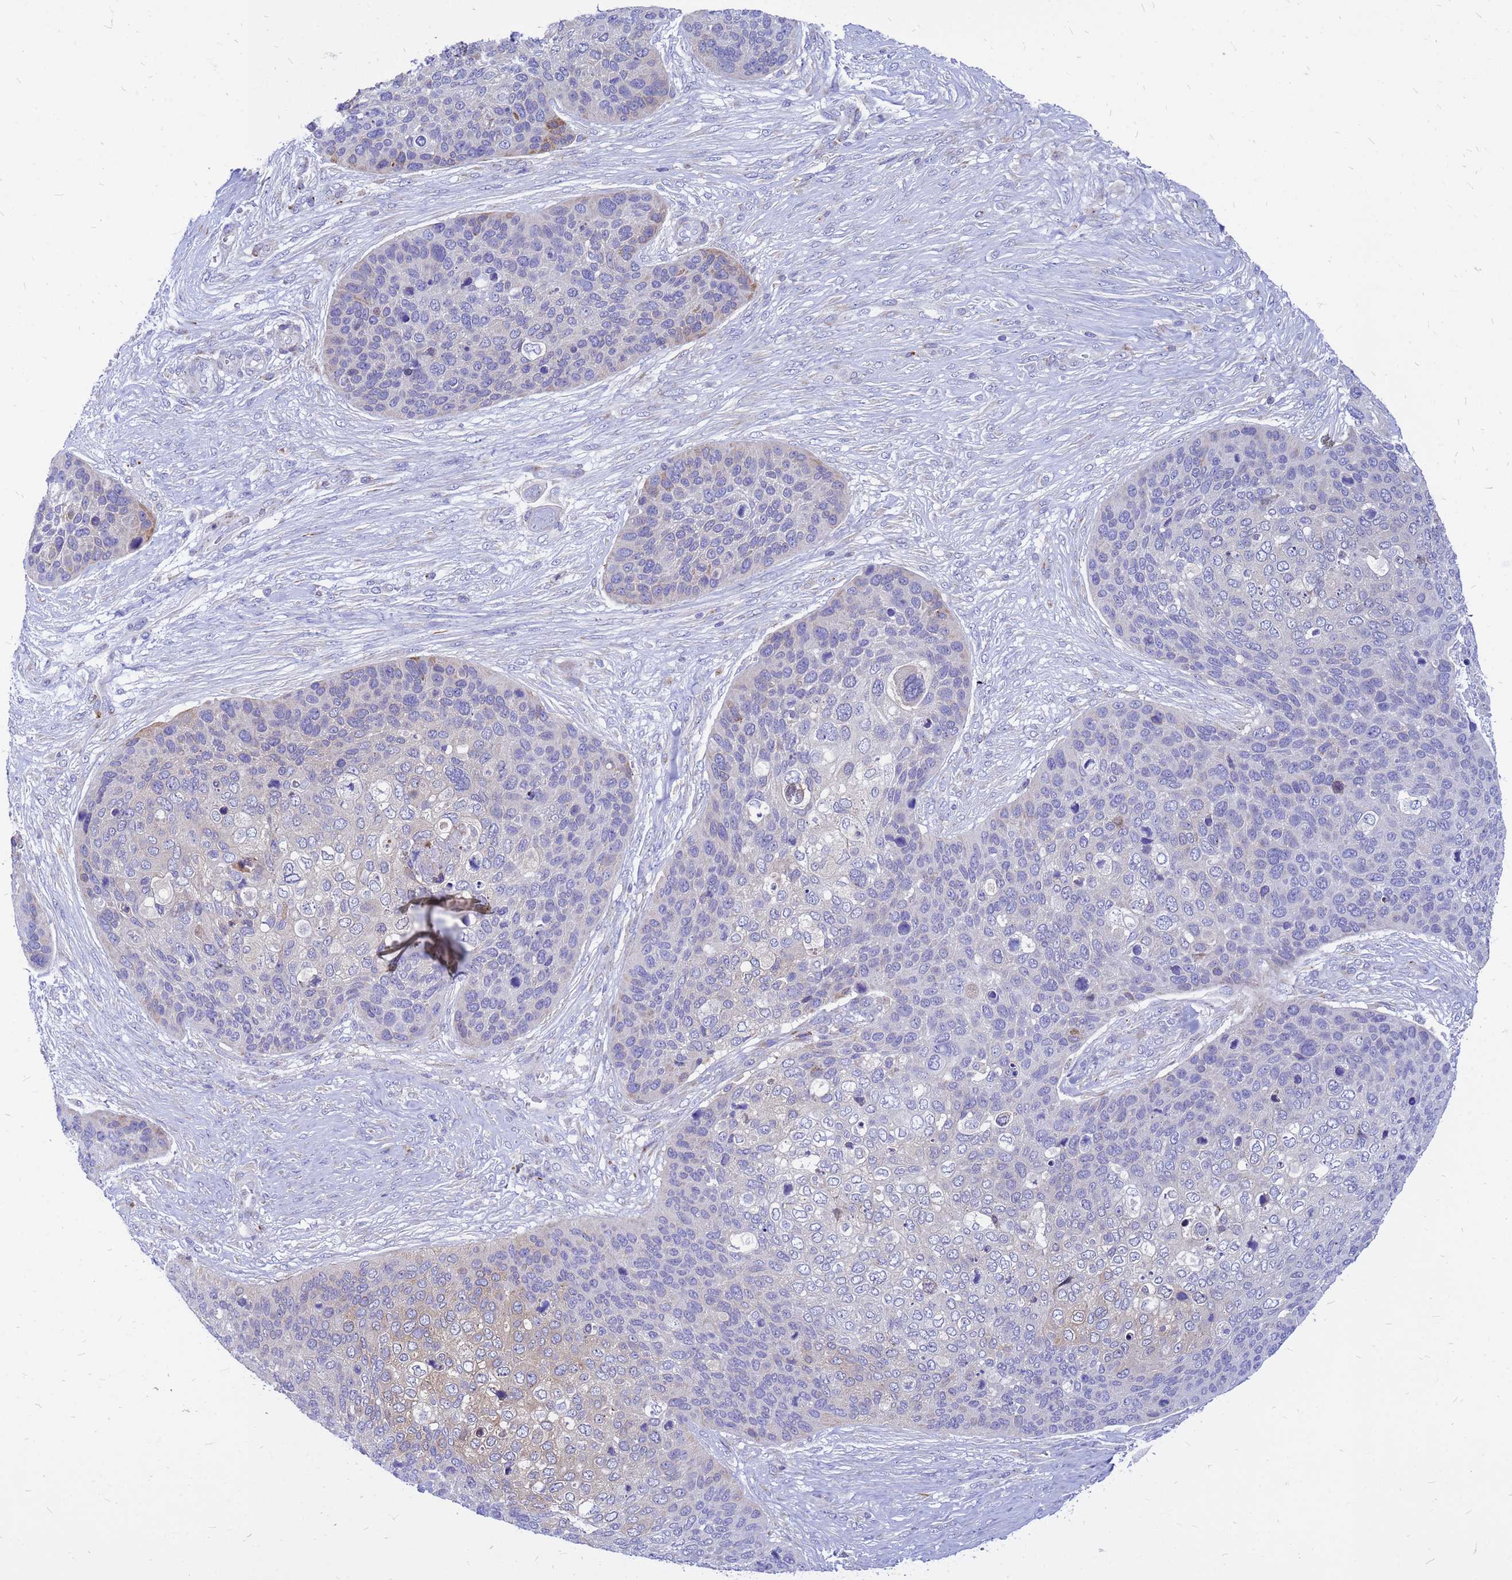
{"staining": {"intensity": "negative", "quantity": "none", "location": "none"}, "tissue": "skin cancer", "cell_type": "Tumor cells", "image_type": "cancer", "snomed": [{"axis": "morphology", "description": "Basal cell carcinoma"}, {"axis": "topography", "description": "Skin"}], "caption": "Micrograph shows no protein expression in tumor cells of skin cancer (basal cell carcinoma) tissue.", "gene": "FHIP1A", "patient": {"sex": "female", "age": 74}}